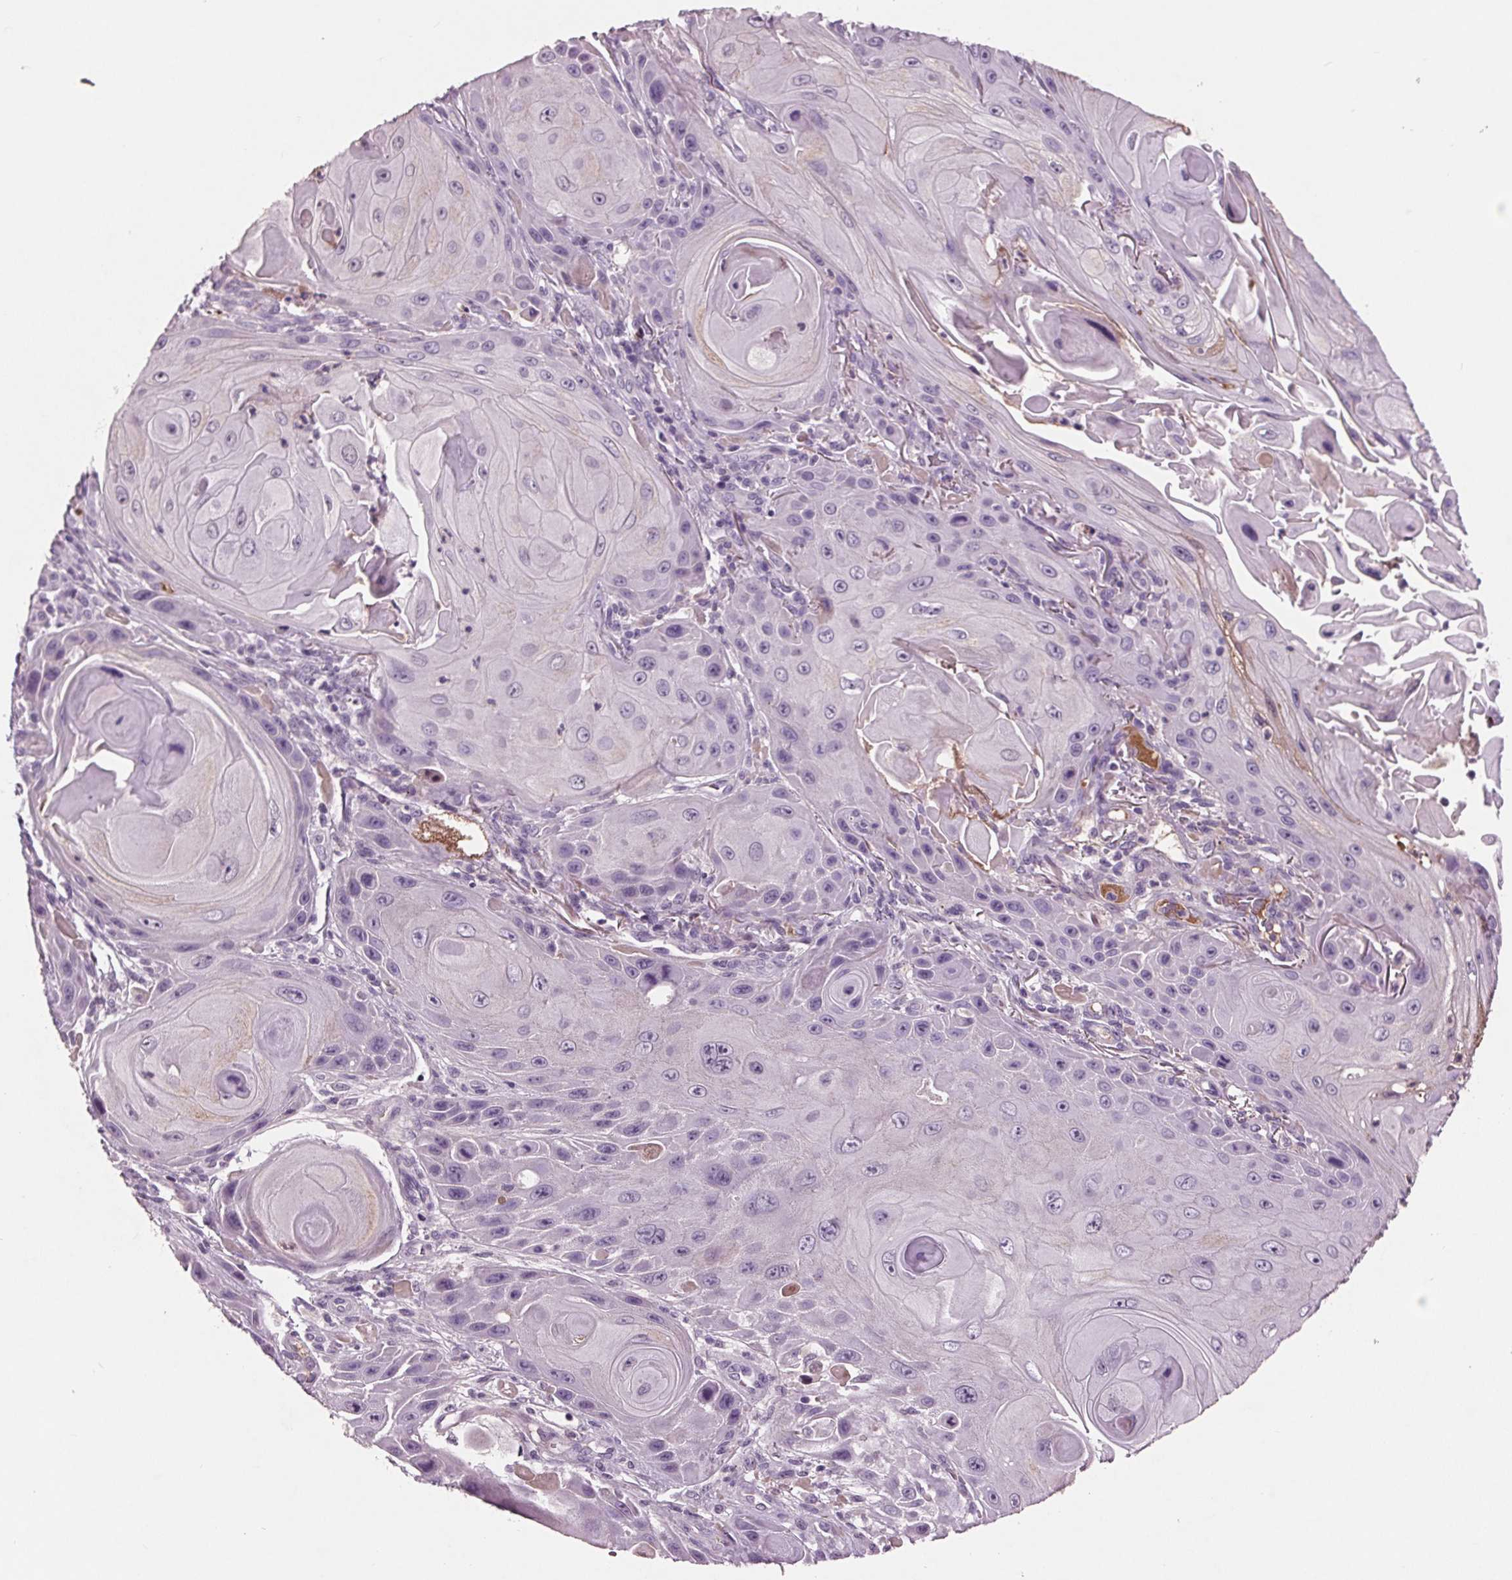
{"staining": {"intensity": "negative", "quantity": "none", "location": "none"}, "tissue": "skin cancer", "cell_type": "Tumor cells", "image_type": "cancer", "snomed": [{"axis": "morphology", "description": "Squamous cell carcinoma, NOS"}, {"axis": "topography", "description": "Skin"}], "caption": "This image is of skin squamous cell carcinoma stained with immunohistochemistry to label a protein in brown with the nuclei are counter-stained blue. There is no expression in tumor cells.", "gene": "C6", "patient": {"sex": "female", "age": 94}}